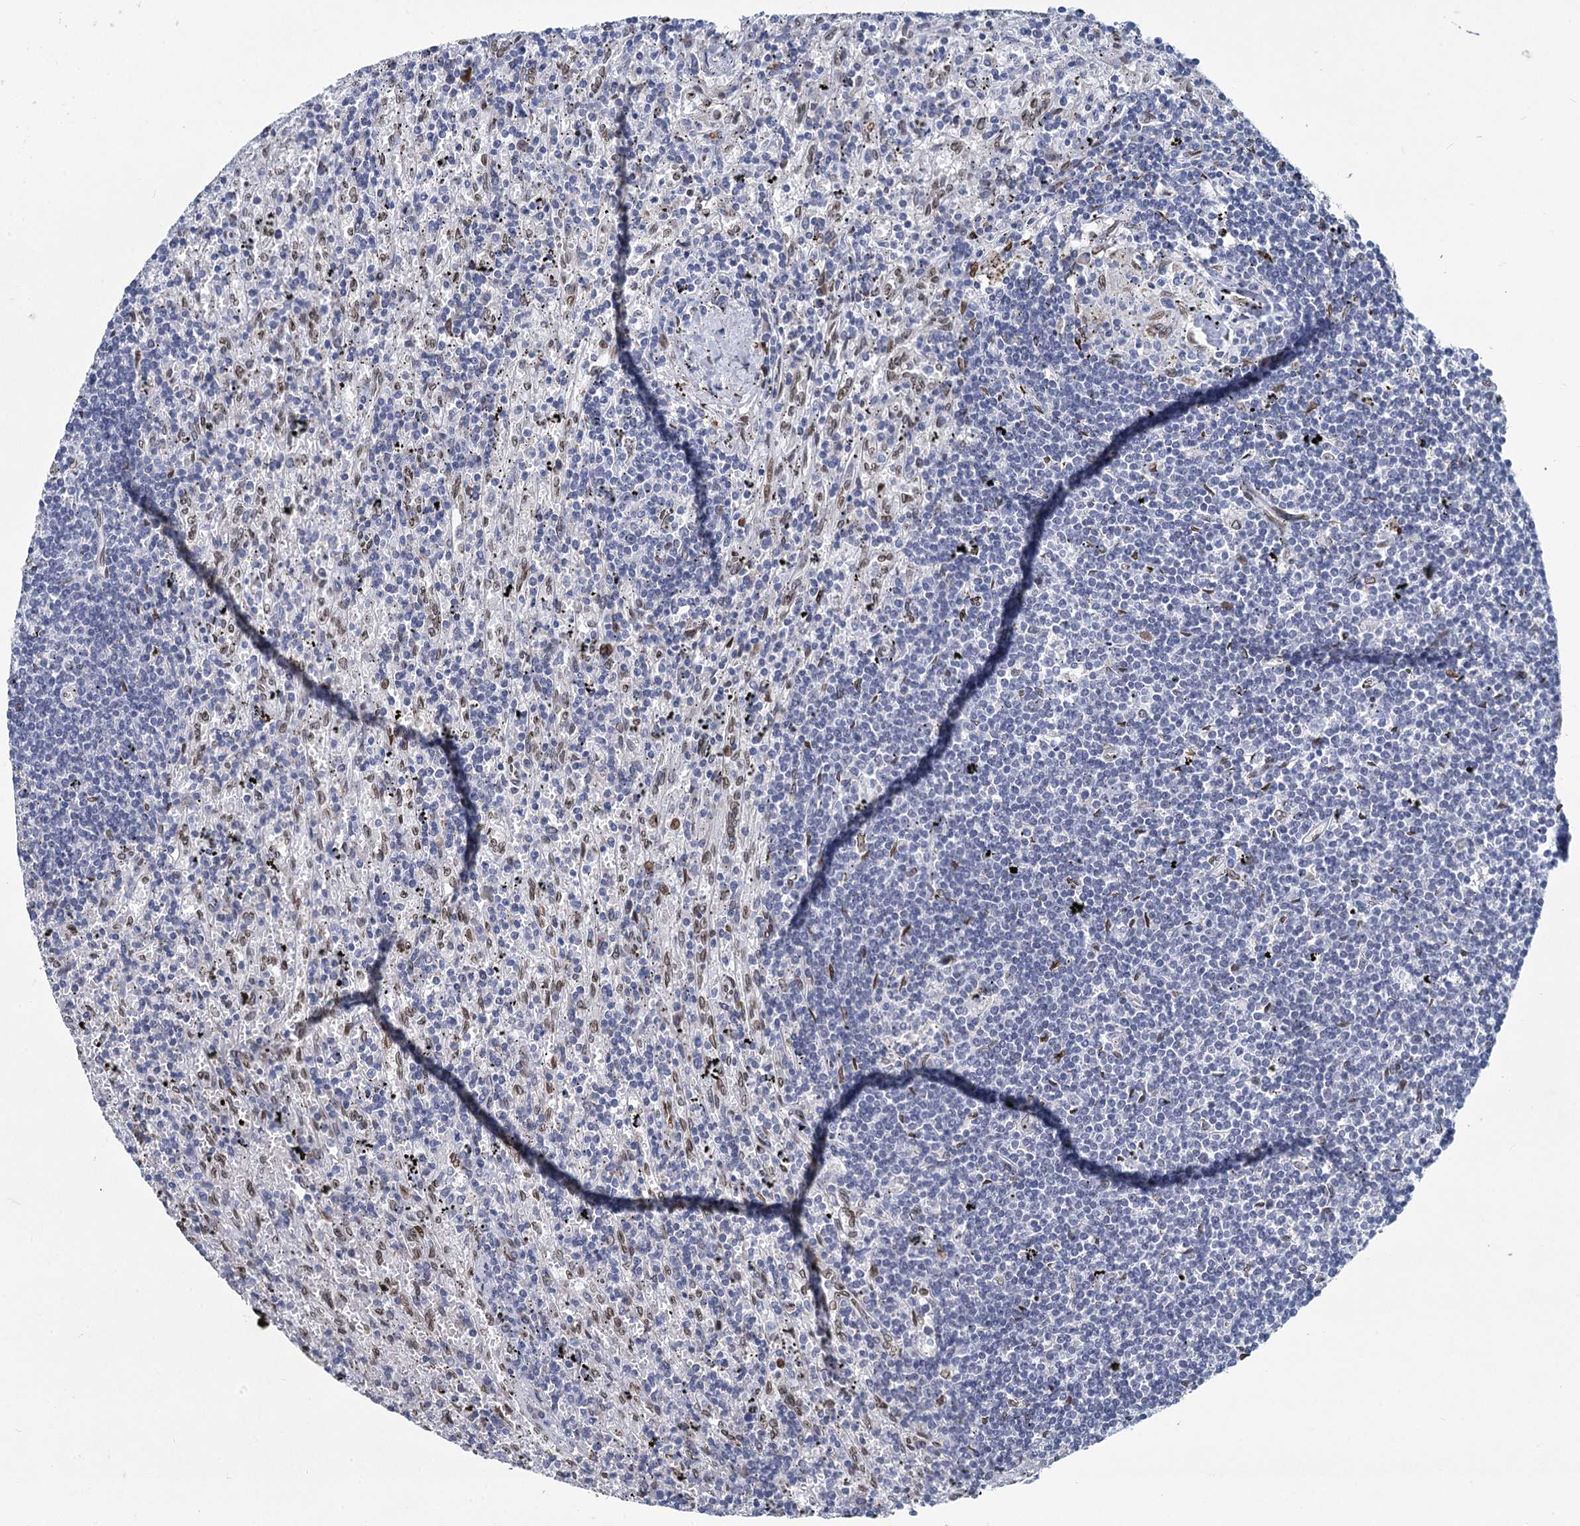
{"staining": {"intensity": "negative", "quantity": "none", "location": "none"}, "tissue": "lymphoma", "cell_type": "Tumor cells", "image_type": "cancer", "snomed": [{"axis": "morphology", "description": "Malignant lymphoma, non-Hodgkin's type, Low grade"}, {"axis": "topography", "description": "Spleen"}], "caption": "This is a histopathology image of immunohistochemistry (IHC) staining of lymphoma, which shows no staining in tumor cells.", "gene": "PRSS35", "patient": {"sex": "male", "age": 76}}